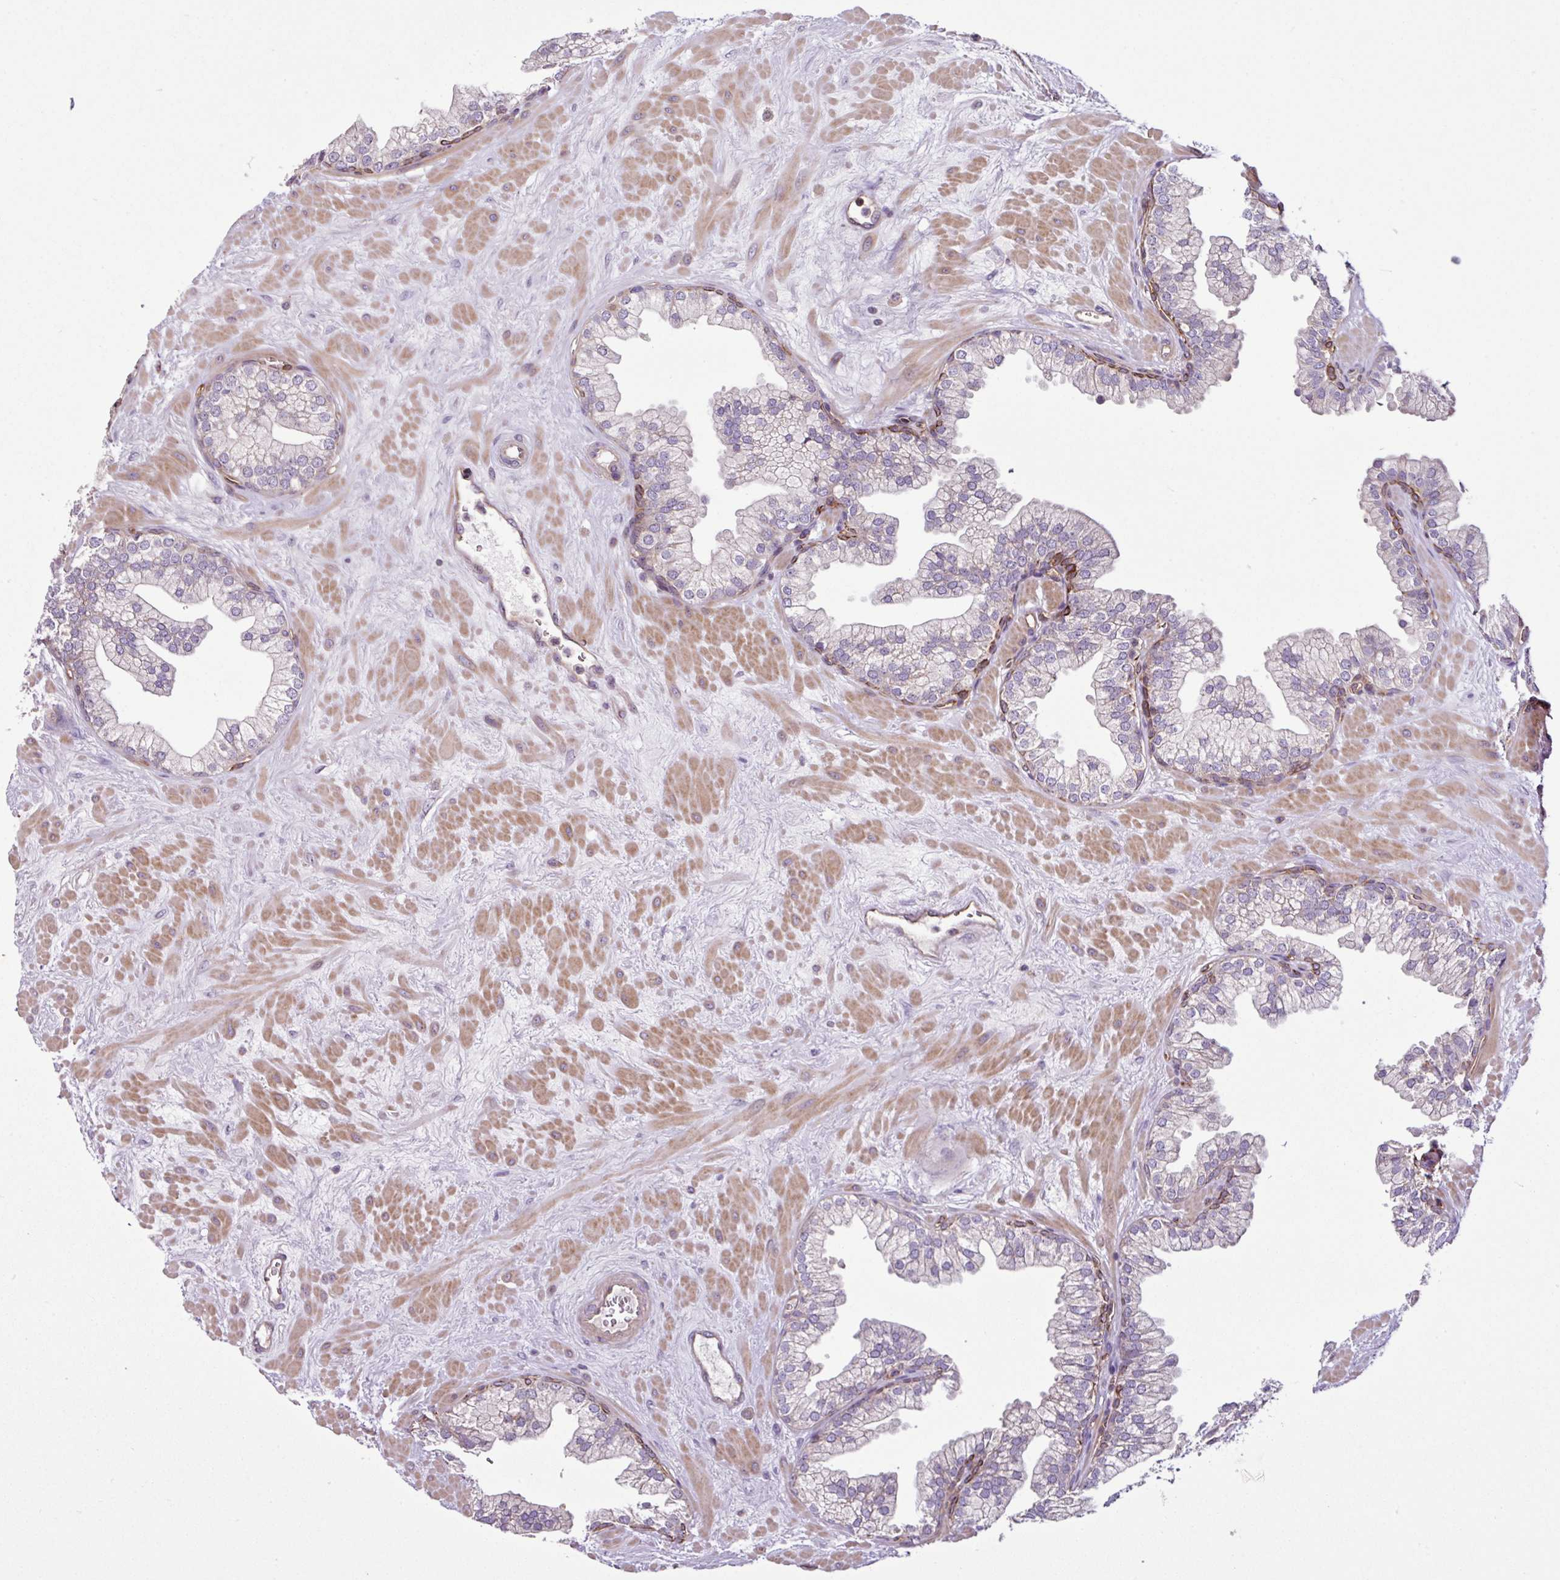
{"staining": {"intensity": "negative", "quantity": "none", "location": "none"}, "tissue": "prostate", "cell_type": "Glandular cells", "image_type": "normal", "snomed": [{"axis": "morphology", "description": "Normal tissue, NOS"}, {"axis": "topography", "description": "Prostate"}, {"axis": "topography", "description": "Peripheral nerve tissue"}], "caption": "IHC image of normal prostate stained for a protein (brown), which exhibits no staining in glandular cells. (Immunohistochemistry, brightfield microscopy, high magnification).", "gene": "ZNF106", "patient": {"sex": "male", "age": 61}}